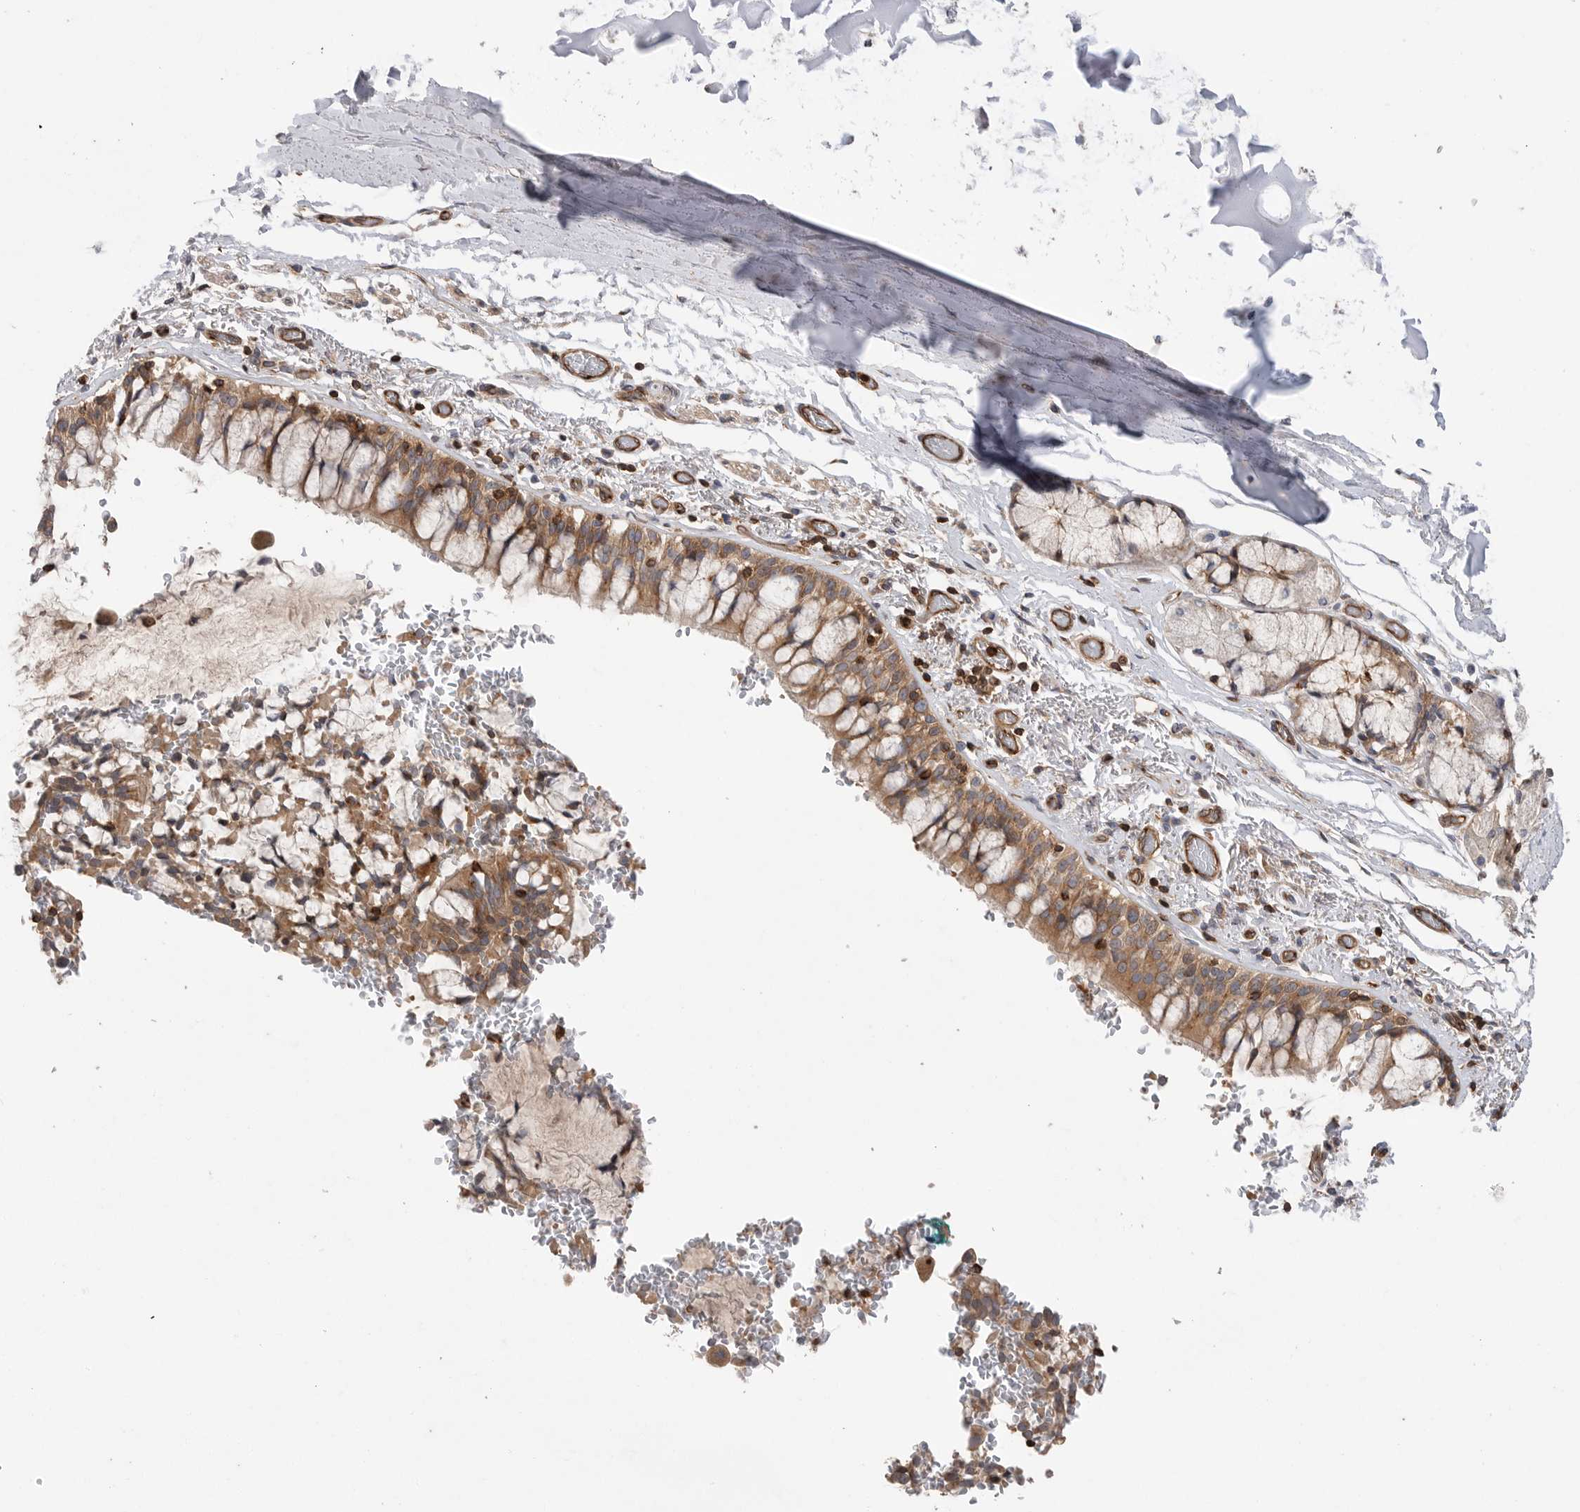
{"staining": {"intensity": "moderate", "quantity": ">75%", "location": "cytoplasmic/membranous"}, "tissue": "bronchus", "cell_type": "Respiratory epithelial cells", "image_type": "normal", "snomed": [{"axis": "morphology", "description": "Normal tissue, NOS"}, {"axis": "morphology", "description": "Inflammation, NOS"}, {"axis": "topography", "description": "Cartilage tissue"}, {"axis": "topography", "description": "Bronchus"}, {"axis": "topography", "description": "Lung"}], "caption": "This micrograph reveals immunohistochemistry (IHC) staining of benign human bronchus, with medium moderate cytoplasmic/membranous positivity in about >75% of respiratory epithelial cells.", "gene": "PRKCH", "patient": {"sex": "female", "age": 64}}